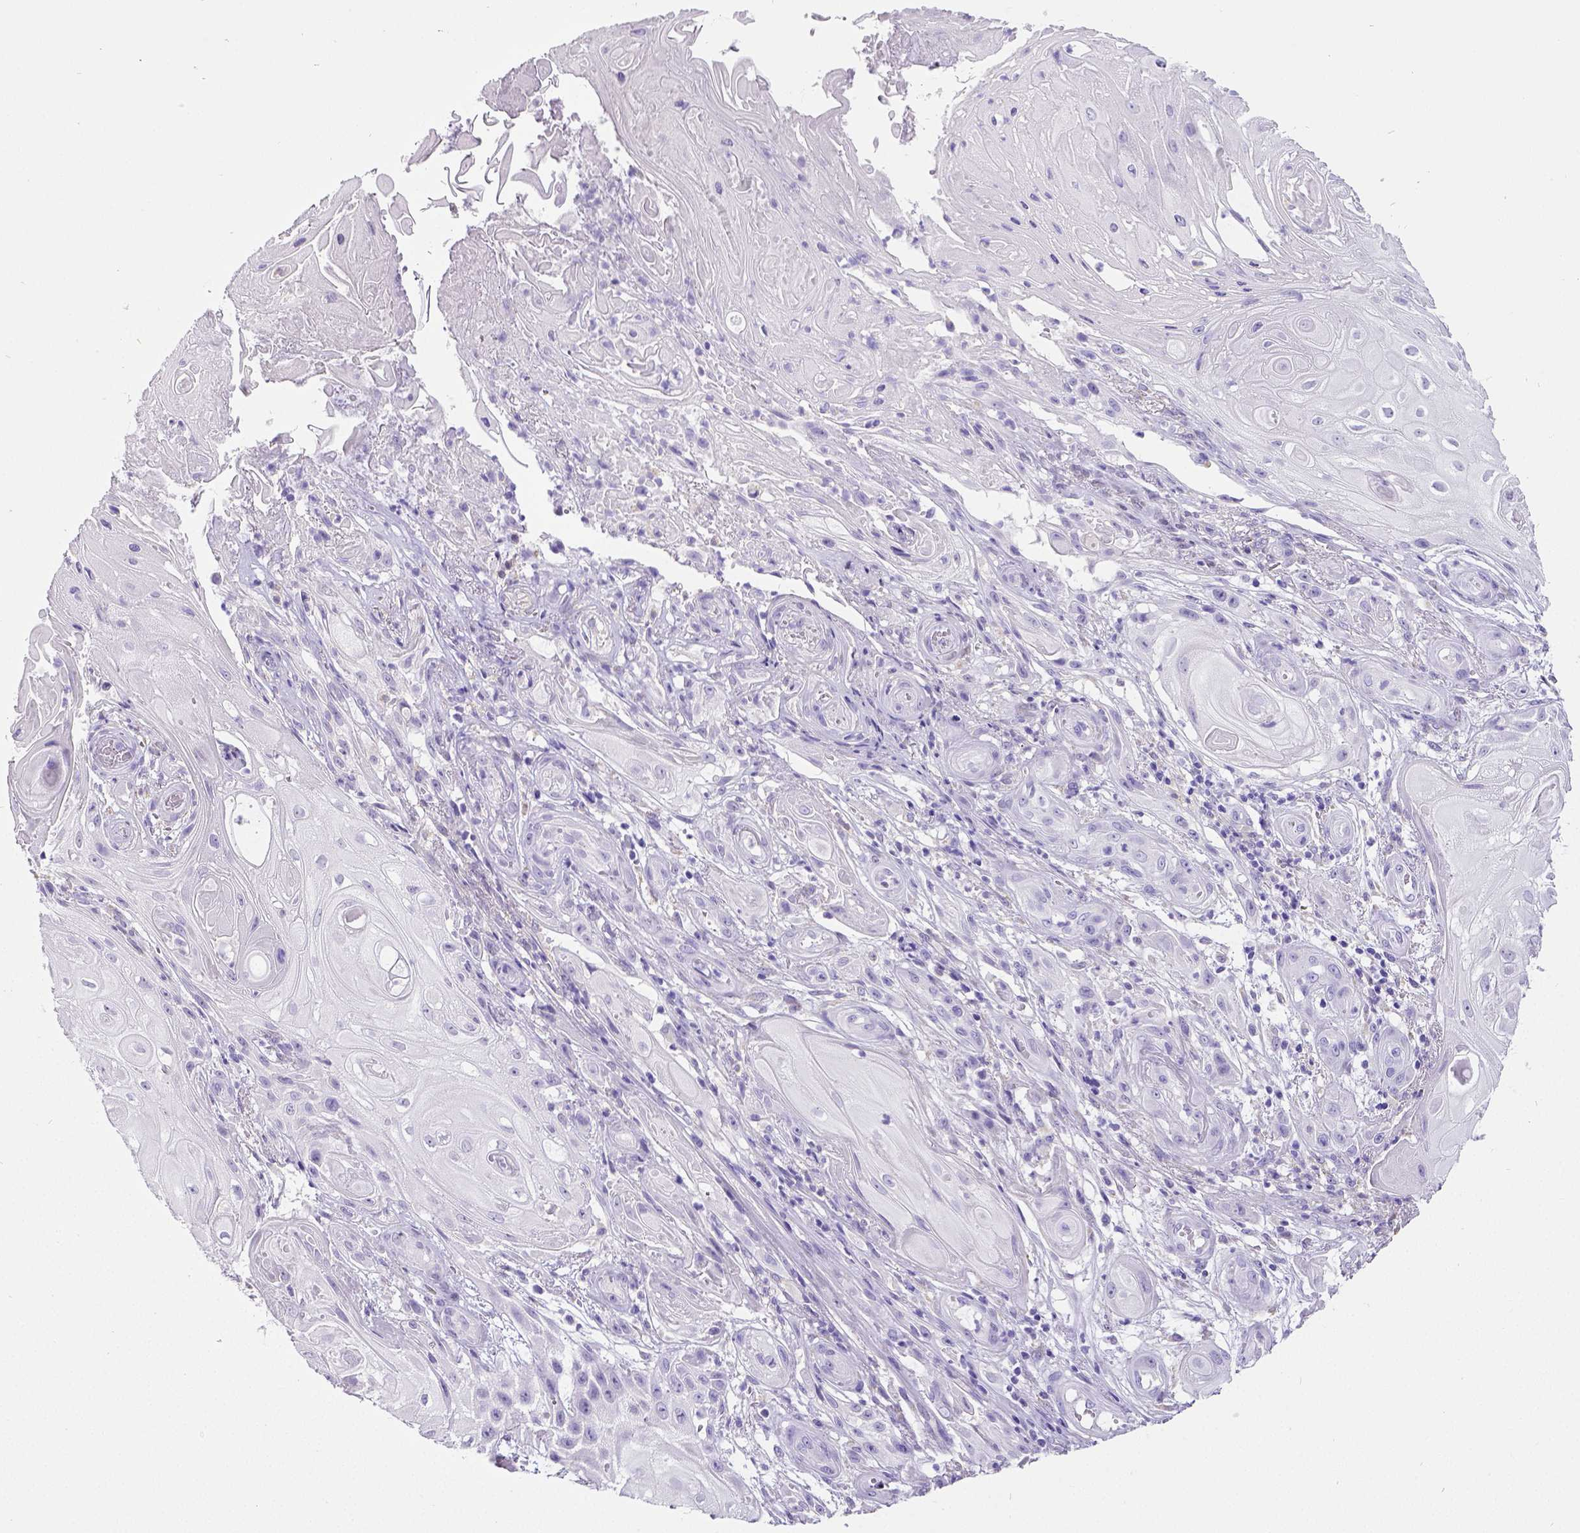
{"staining": {"intensity": "negative", "quantity": "none", "location": "none"}, "tissue": "skin cancer", "cell_type": "Tumor cells", "image_type": "cancer", "snomed": [{"axis": "morphology", "description": "Squamous cell carcinoma, NOS"}, {"axis": "topography", "description": "Skin"}], "caption": "Tumor cells show no significant protein staining in skin squamous cell carcinoma.", "gene": "SATB2", "patient": {"sex": "male", "age": 62}}